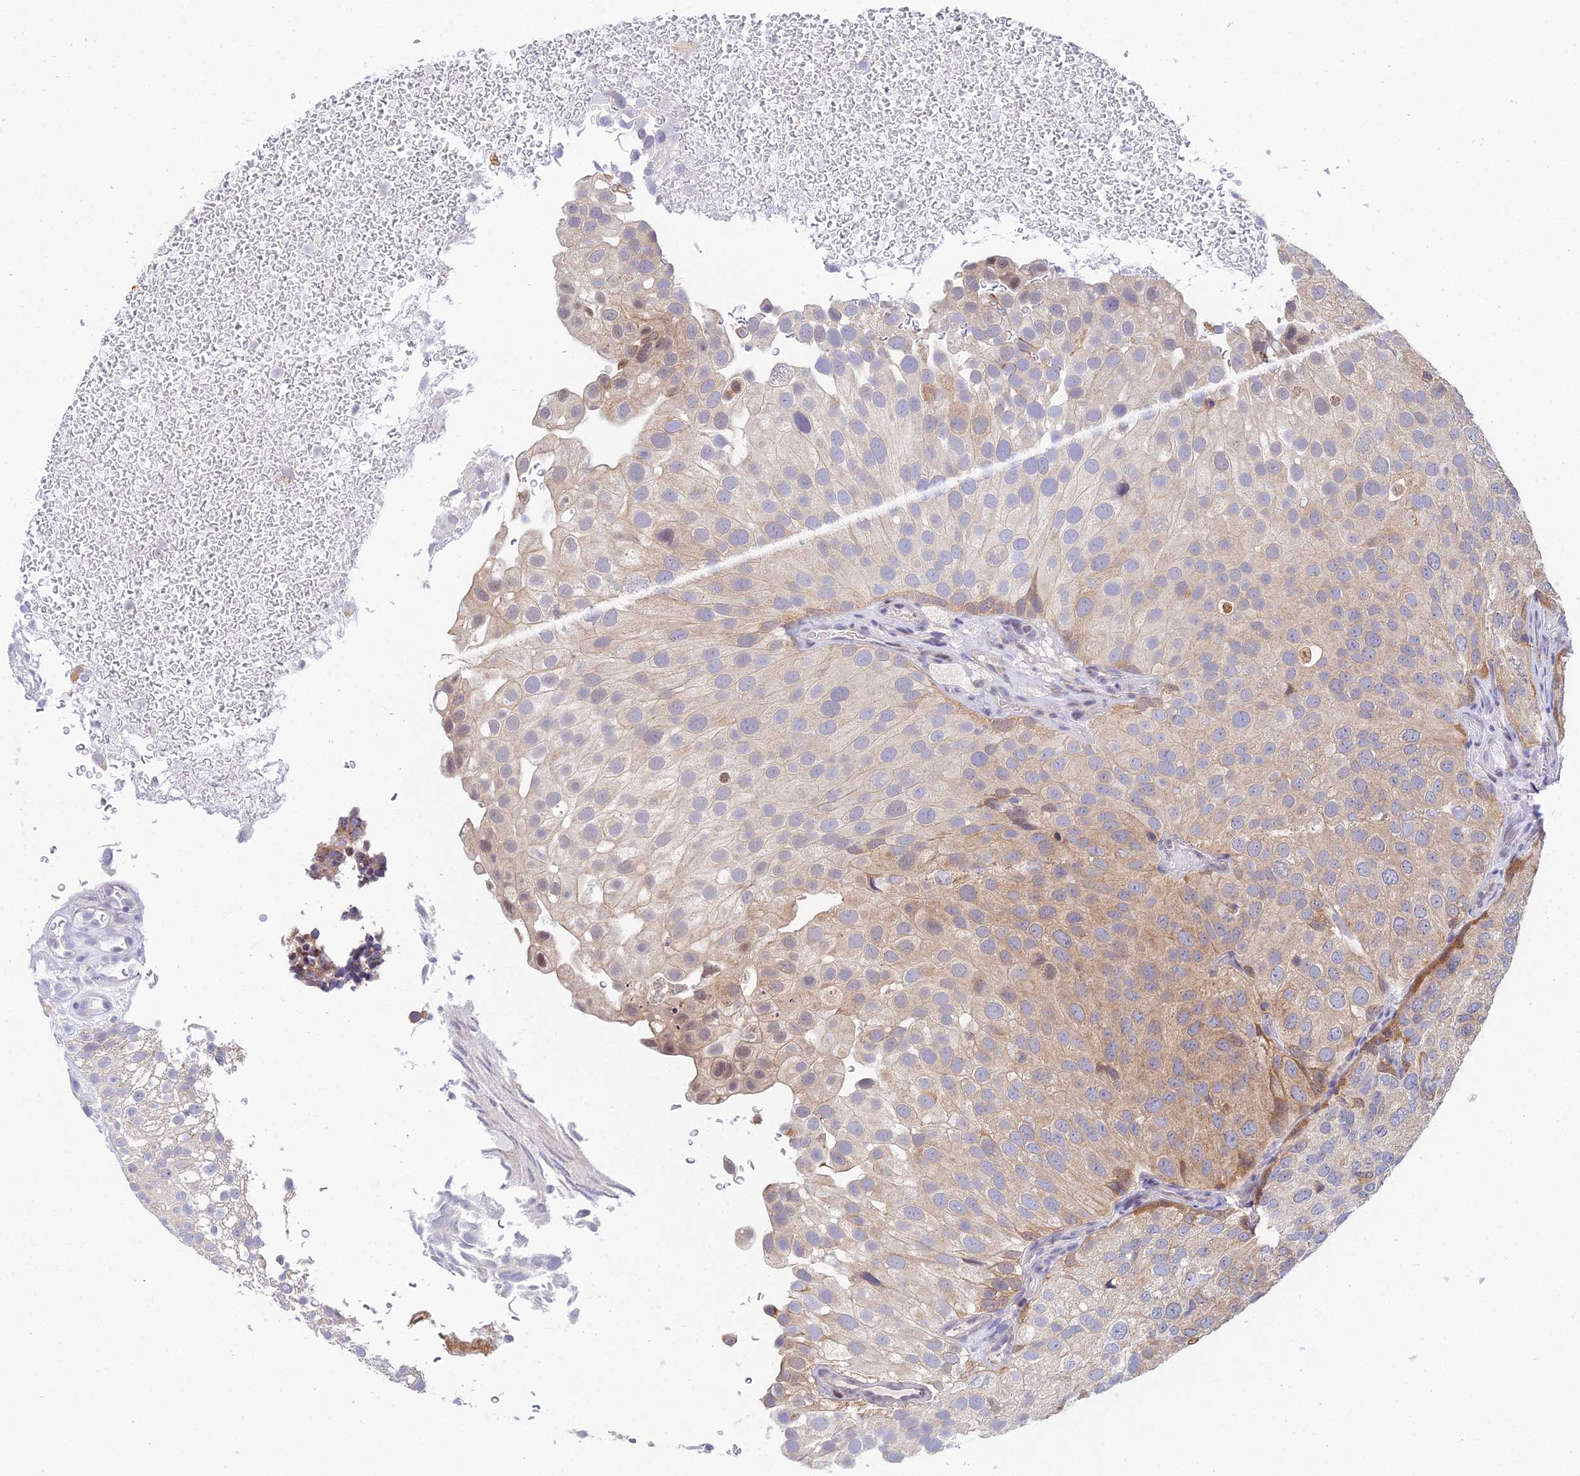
{"staining": {"intensity": "weak", "quantity": ">75%", "location": "cytoplasmic/membranous"}, "tissue": "urothelial cancer", "cell_type": "Tumor cells", "image_type": "cancer", "snomed": [{"axis": "morphology", "description": "Urothelial carcinoma, Low grade"}, {"axis": "topography", "description": "Urinary bladder"}], "caption": "DAB immunohistochemical staining of human urothelial cancer exhibits weak cytoplasmic/membranous protein staining in approximately >75% of tumor cells.", "gene": "ELOA2", "patient": {"sex": "male", "age": 78}}